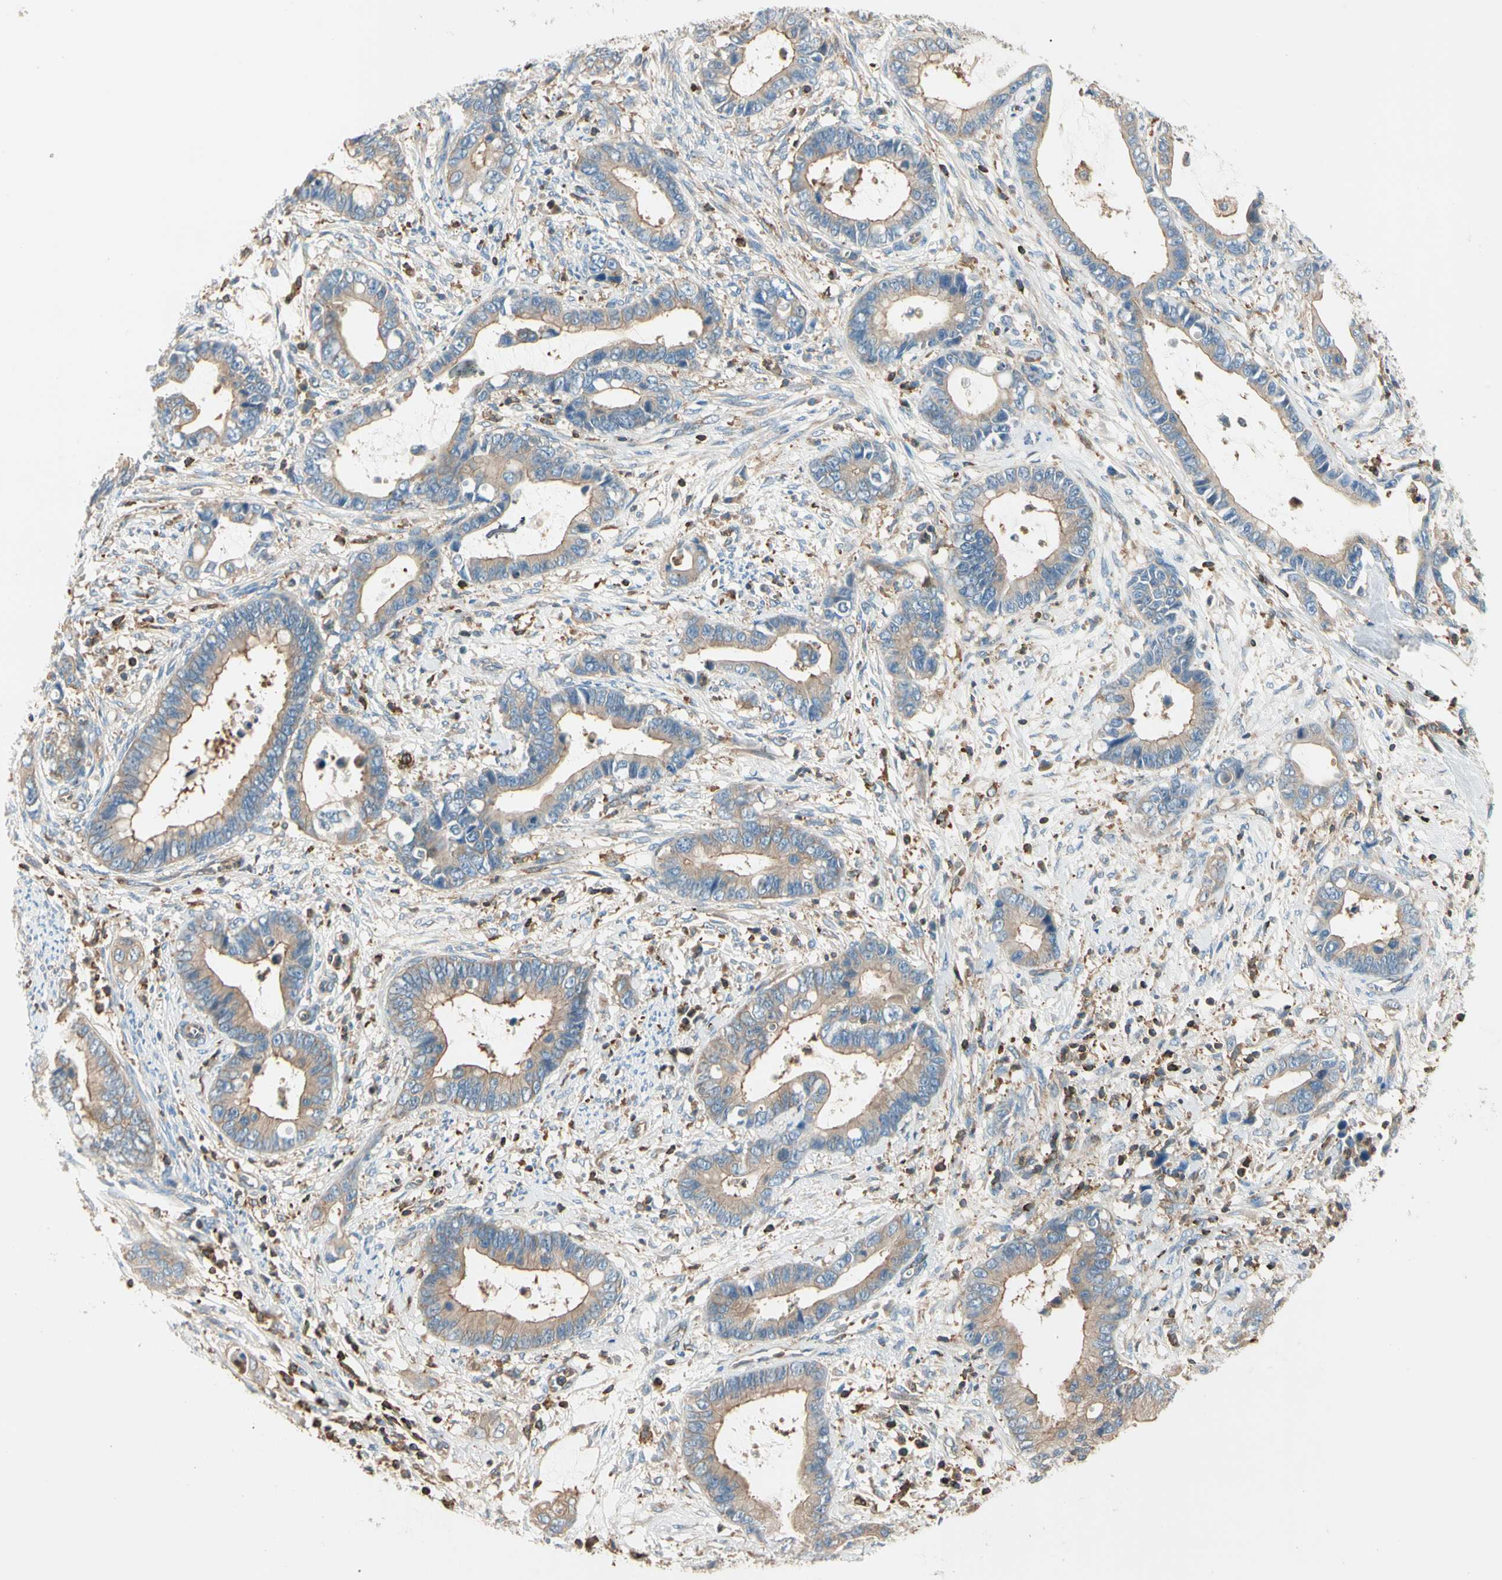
{"staining": {"intensity": "weak", "quantity": ">75%", "location": "cytoplasmic/membranous"}, "tissue": "cervical cancer", "cell_type": "Tumor cells", "image_type": "cancer", "snomed": [{"axis": "morphology", "description": "Adenocarcinoma, NOS"}, {"axis": "topography", "description": "Cervix"}], "caption": "Immunohistochemical staining of human cervical cancer exhibits low levels of weak cytoplasmic/membranous protein staining in approximately >75% of tumor cells.", "gene": "CAPZA2", "patient": {"sex": "female", "age": 44}}